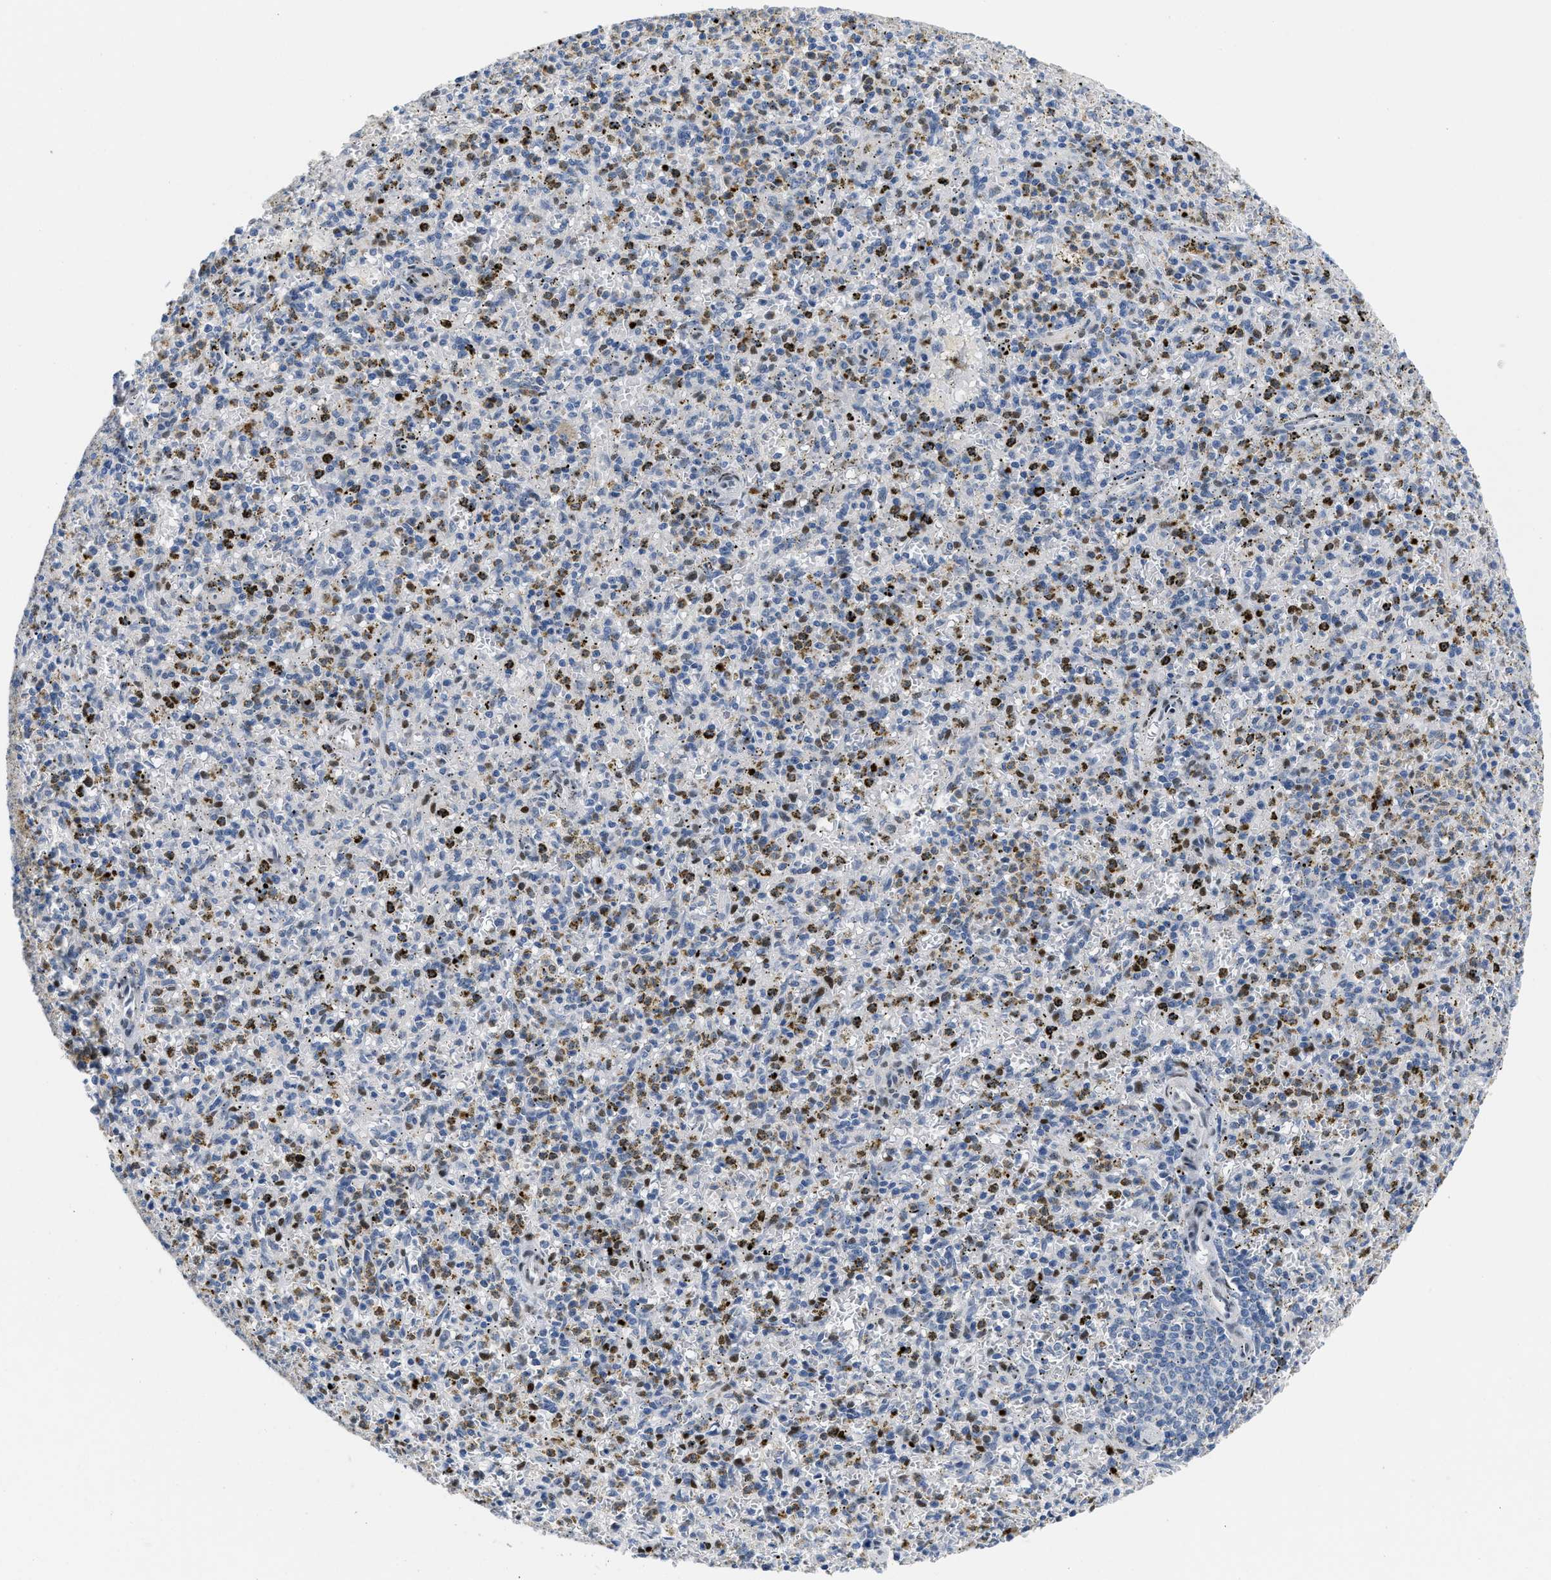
{"staining": {"intensity": "moderate", "quantity": "25%-75%", "location": "cytoplasmic/membranous,nuclear"}, "tissue": "spleen", "cell_type": "Cells in red pulp", "image_type": "normal", "snomed": [{"axis": "morphology", "description": "Normal tissue, NOS"}, {"axis": "topography", "description": "Spleen"}], "caption": "Cells in red pulp display moderate cytoplasmic/membranous,nuclear staining in approximately 25%-75% of cells in normal spleen. (DAB (3,3'-diaminobenzidine) = brown stain, brightfield microscopy at high magnification).", "gene": "NFIX", "patient": {"sex": "male", "age": 72}}